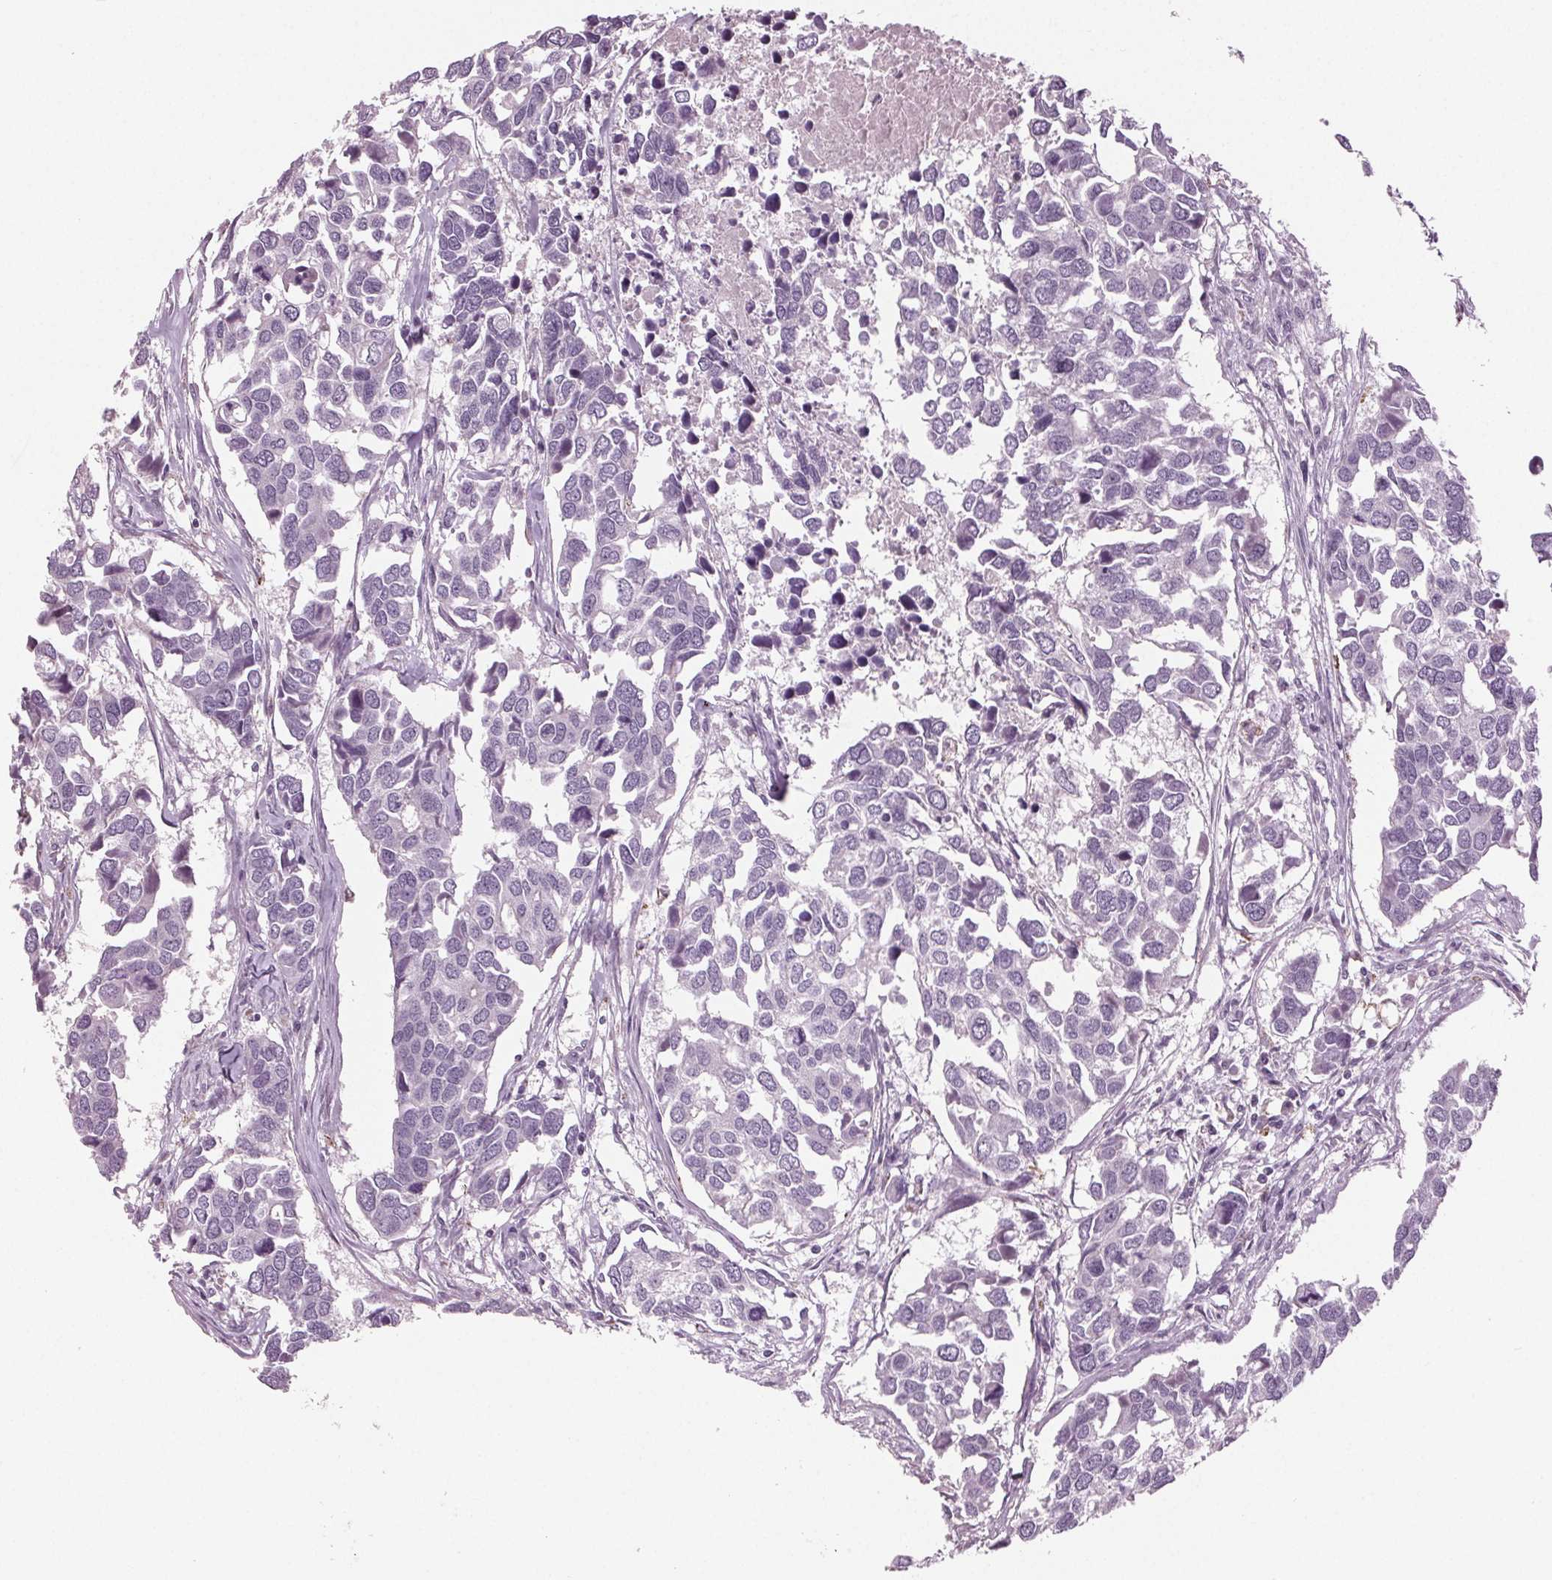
{"staining": {"intensity": "negative", "quantity": "none", "location": "none"}, "tissue": "breast cancer", "cell_type": "Tumor cells", "image_type": "cancer", "snomed": [{"axis": "morphology", "description": "Duct carcinoma"}, {"axis": "topography", "description": "Breast"}], "caption": "Image shows no significant protein staining in tumor cells of breast cancer (invasive ductal carcinoma).", "gene": "DNAH12", "patient": {"sex": "female", "age": 83}}